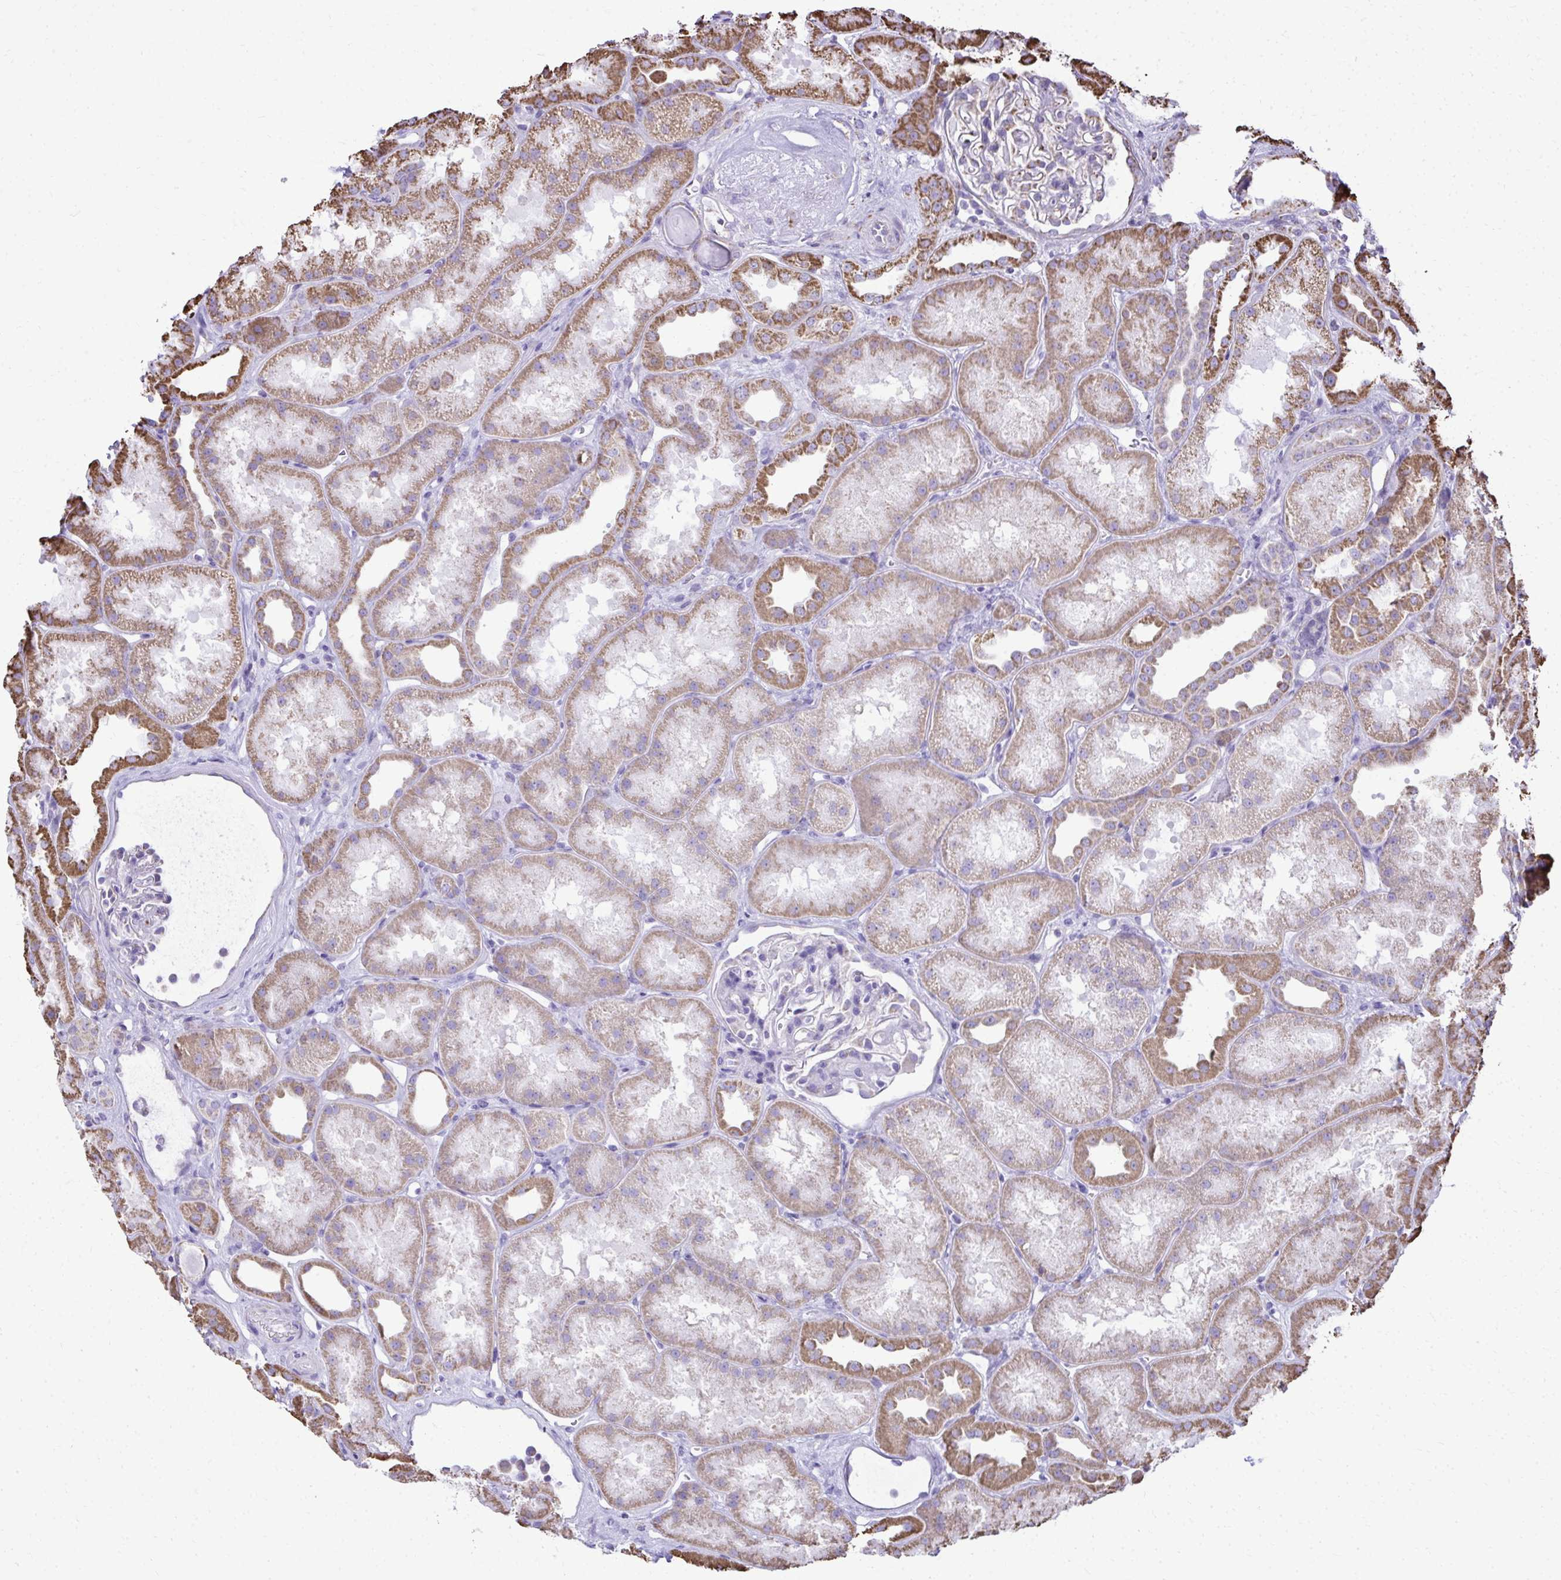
{"staining": {"intensity": "negative", "quantity": "none", "location": "none"}, "tissue": "kidney", "cell_type": "Cells in glomeruli", "image_type": "normal", "snomed": [{"axis": "morphology", "description": "Normal tissue, NOS"}, {"axis": "topography", "description": "Kidney"}], "caption": "Micrograph shows no significant protein positivity in cells in glomeruli of benign kidney. Brightfield microscopy of IHC stained with DAB (3,3'-diaminobenzidine) (brown) and hematoxylin (blue), captured at high magnification.", "gene": "MPZL2", "patient": {"sex": "male", "age": 61}}